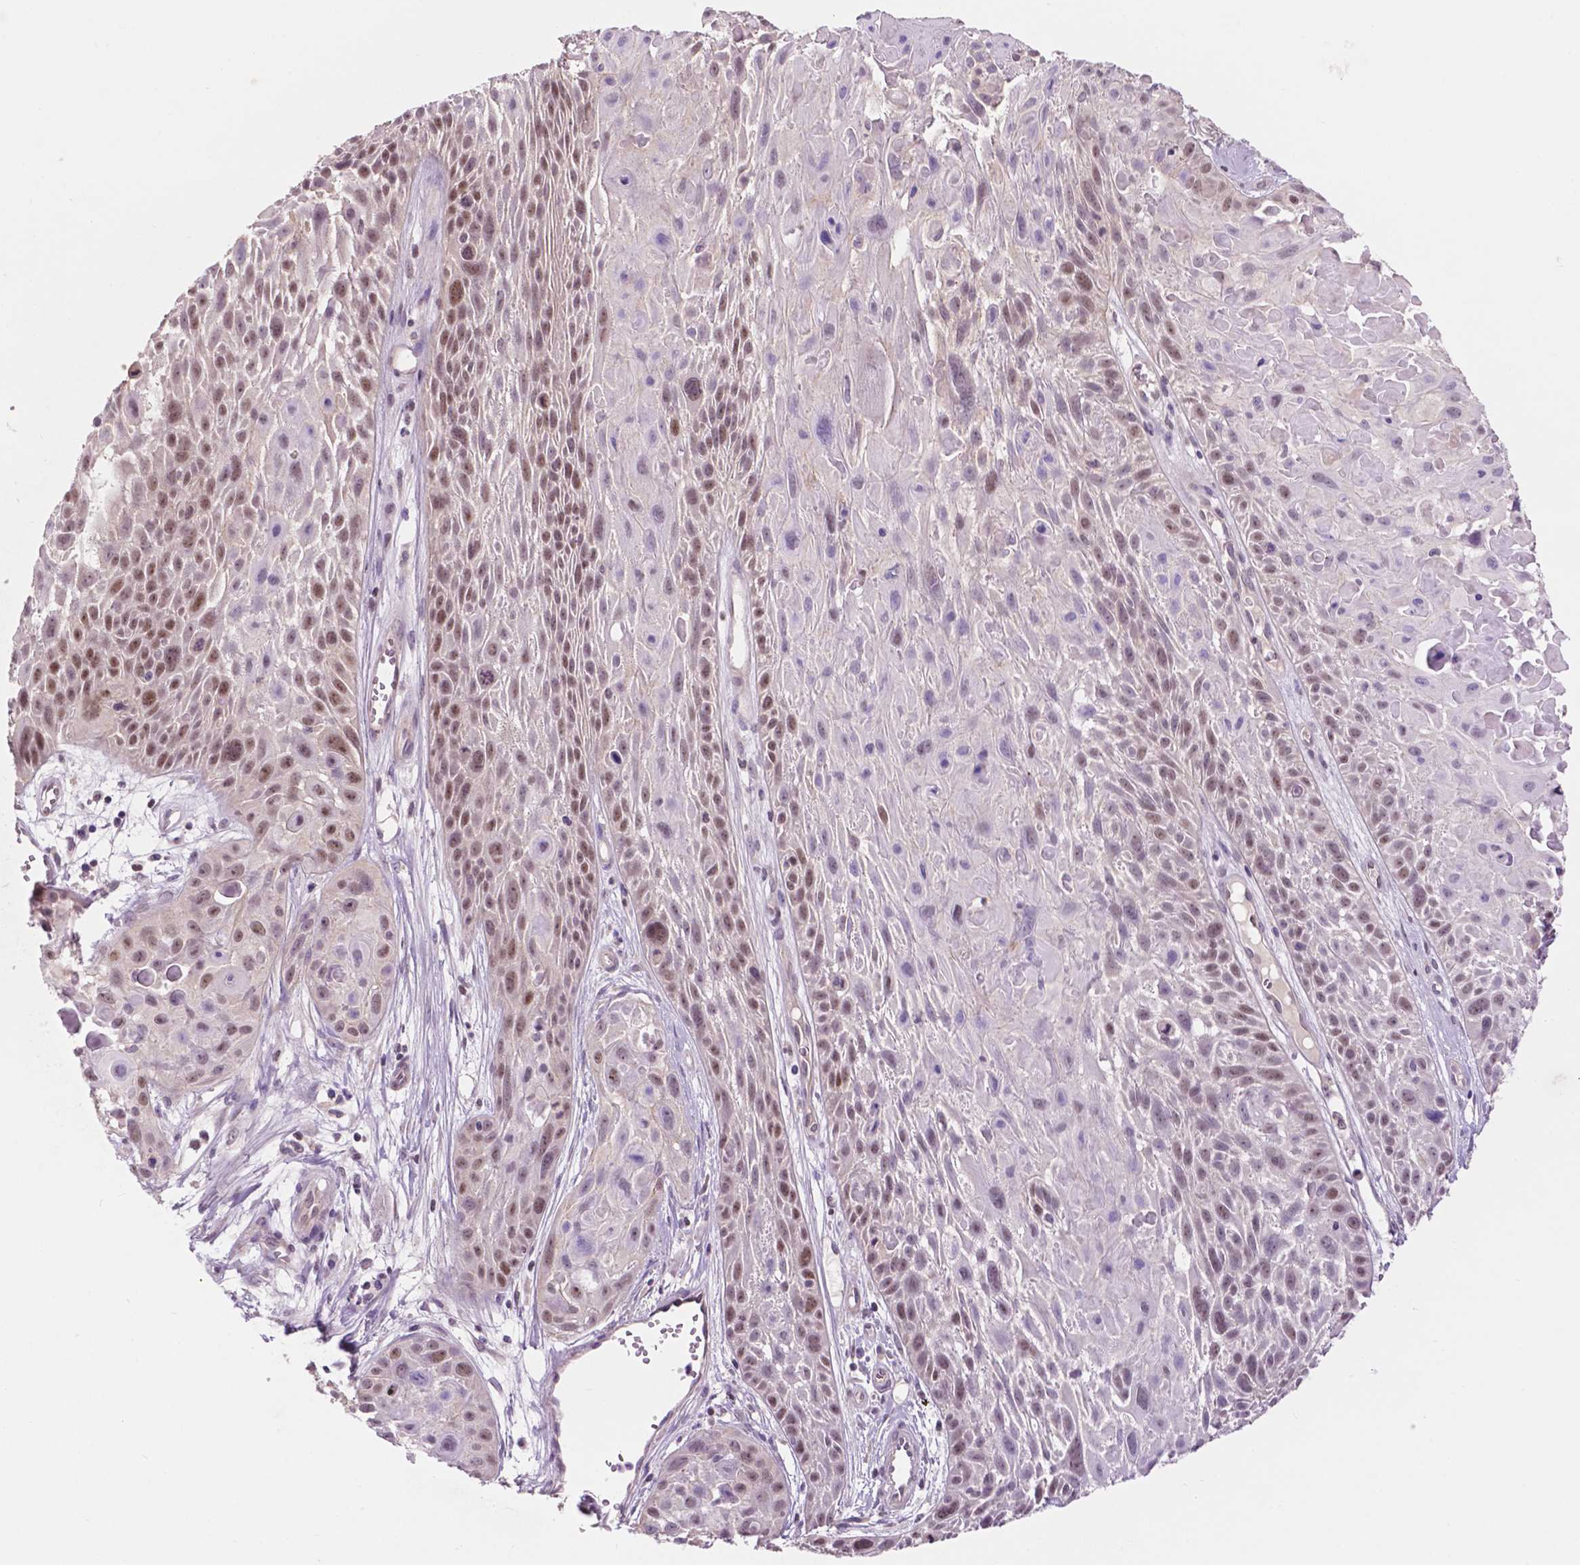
{"staining": {"intensity": "moderate", "quantity": "25%-75%", "location": "nuclear"}, "tissue": "skin cancer", "cell_type": "Tumor cells", "image_type": "cancer", "snomed": [{"axis": "morphology", "description": "Squamous cell carcinoma, NOS"}, {"axis": "topography", "description": "Skin"}, {"axis": "topography", "description": "Anal"}], "caption": "High-power microscopy captured an immunohistochemistry photomicrograph of skin squamous cell carcinoma, revealing moderate nuclear staining in about 25%-75% of tumor cells. Nuclei are stained in blue.", "gene": "FAM50B", "patient": {"sex": "female", "age": 75}}